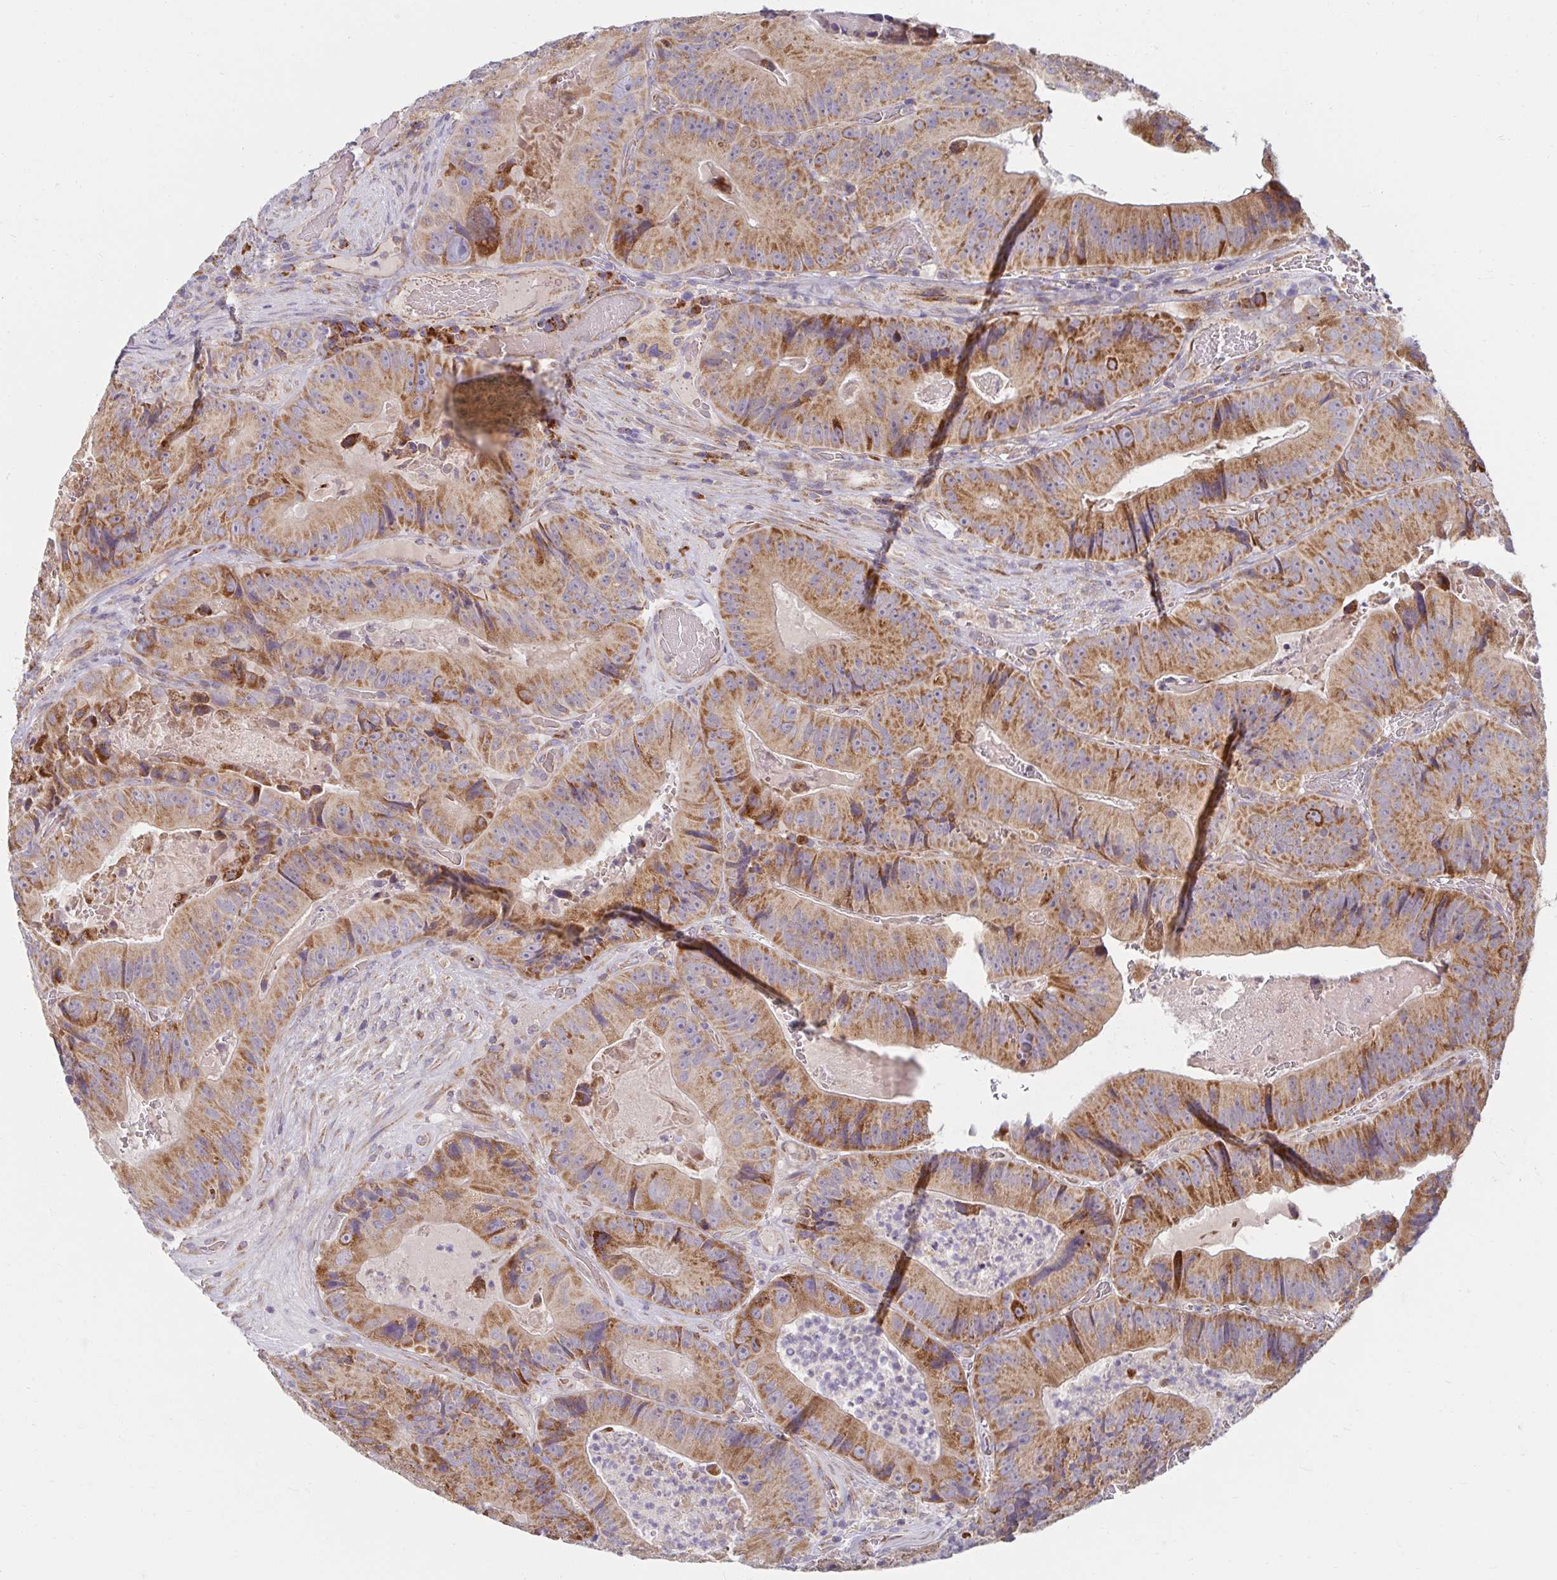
{"staining": {"intensity": "moderate", "quantity": ">75%", "location": "cytoplasmic/membranous"}, "tissue": "colorectal cancer", "cell_type": "Tumor cells", "image_type": "cancer", "snomed": [{"axis": "morphology", "description": "Adenocarcinoma, NOS"}, {"axis": "topography", "description": "Colon"}], "caption": "Tumor cells exhibit medium levels of moderate cytoplasmic/membranous staining in about >75% of cells in colorectal adenocarcinoma.", "gene": "SKP2", "patient": {"sex": "female", "age": 86}}